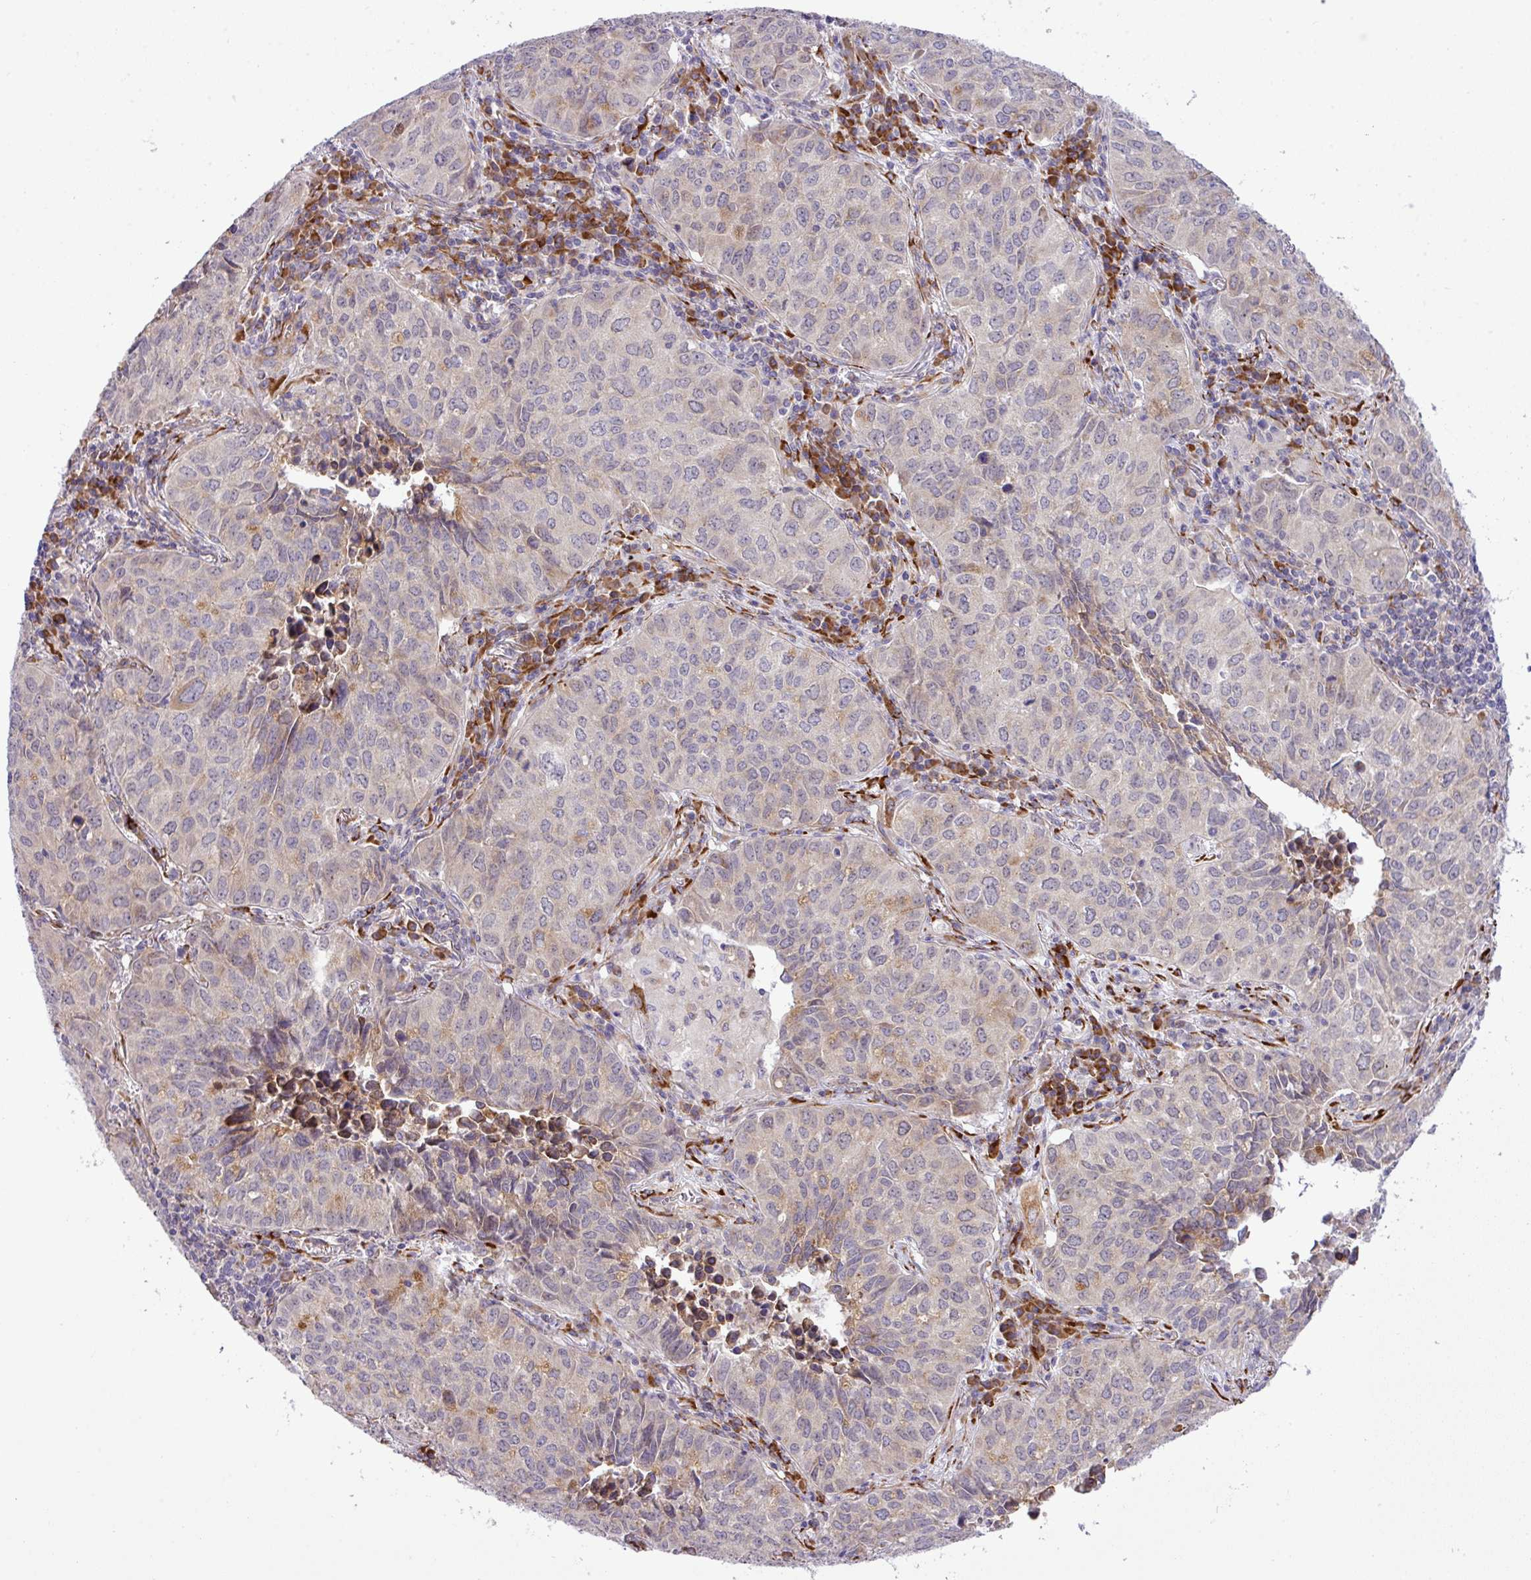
{"staining": {"intensity": "weak", "quantity": "<25%", "location": "cytoplasmic/membranous"}, "tissue": "lung cancer", "cell_type": "Tumor cells", "image_type": "cancer", "snomed": [{"axis": "morphology", "description": "Adenocarcinoma, NOS"}, {"axis": "topography", "description": "Lung"}], "caption": "Immunohistochemical staining of lung adenocarcinoma exhibits no significant staining in tumor cells.", "gene": "CFAP97", "patient": {"sex": "female", "age": 50}}